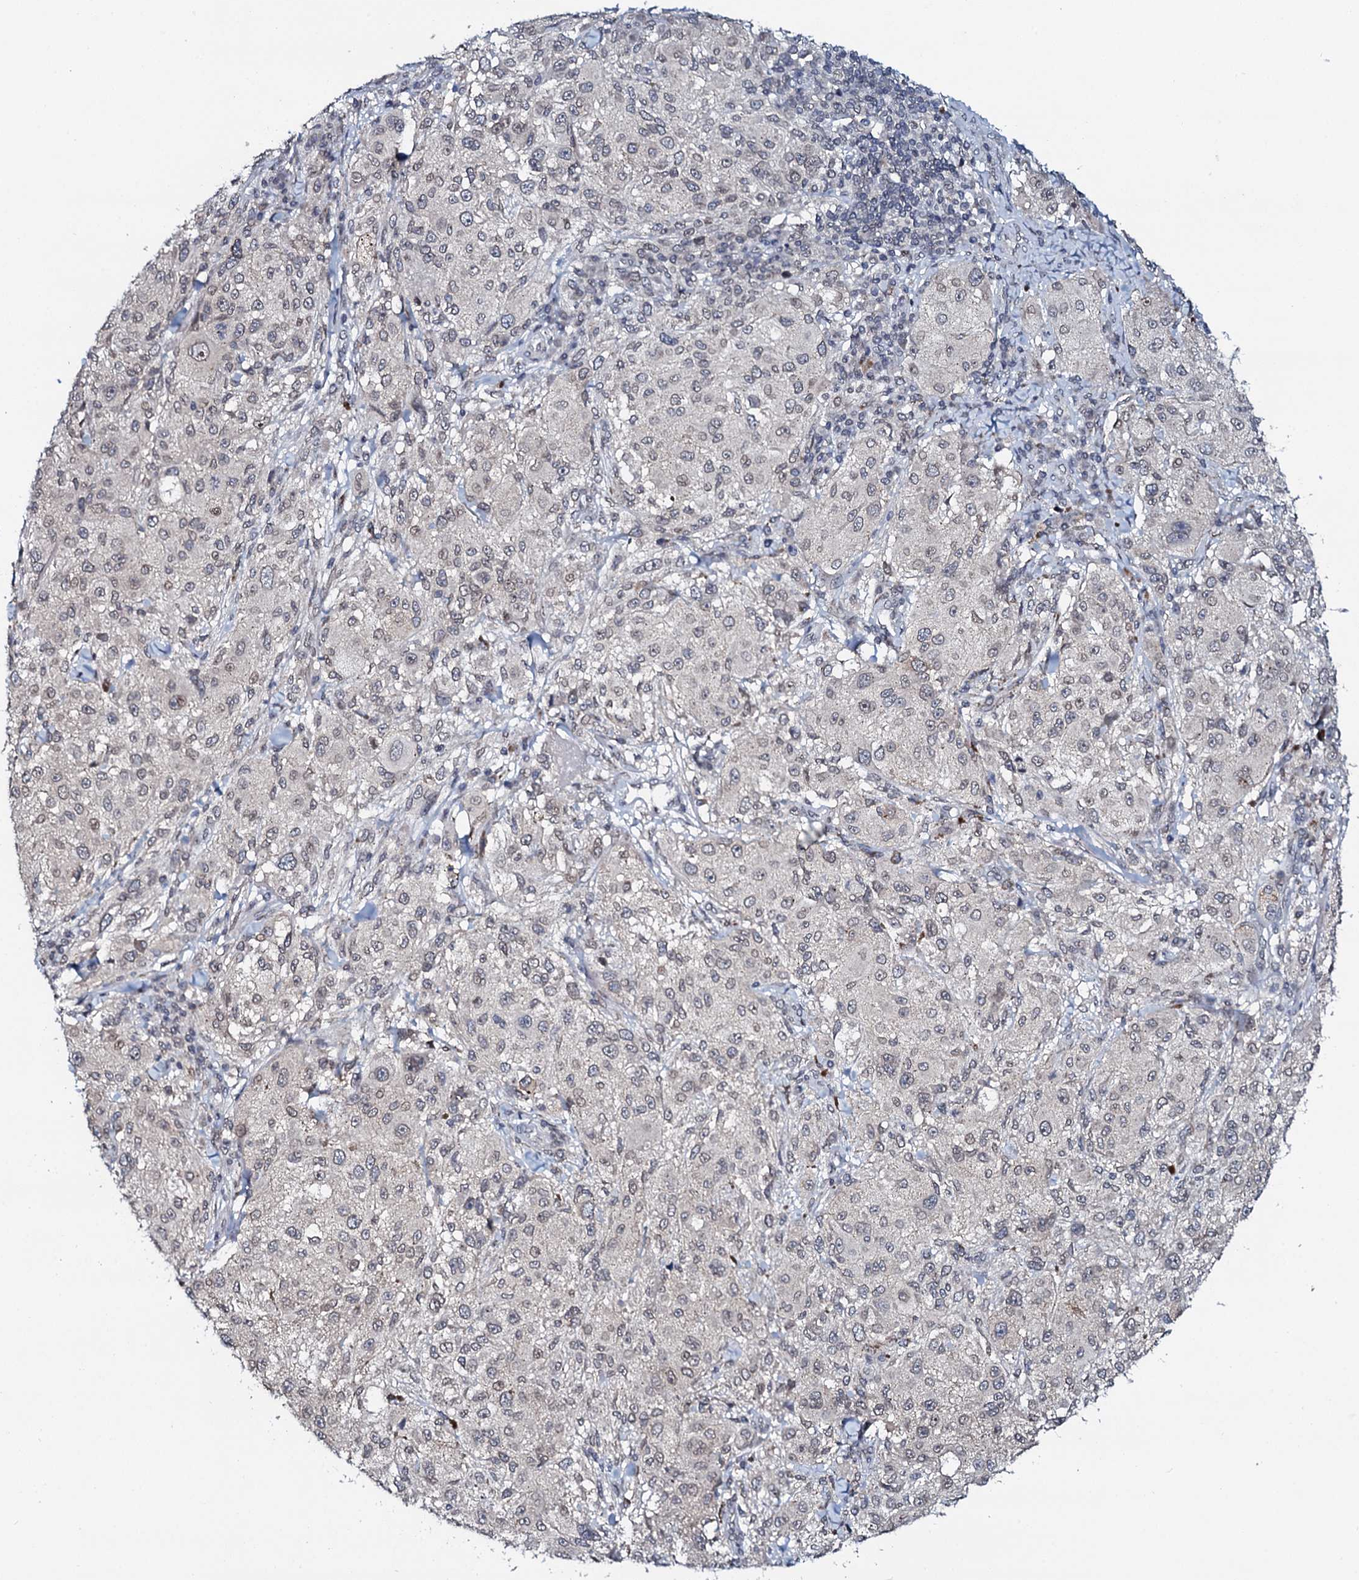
{"staining": {"intensity": "negative", "quantity": "none", "location": "none"}, "tissue": "melanoma", "cell_type": "Tumor cells", "image_type": "cancer", "snomed": [{"axis": "morphology", "description": "Necrosis, NOS"}, {"axis": "morphology", "description": "Malignant melanoma, NOS"}, {"axis": "topography", "description": "Skin"}], "caption": "IHC of human malignant melanoma displays no staining in tumor cells. The staining was performed using DAB (3,3'-diaminobenzidine) to visualize the protein expression in brown, while the nuclei were stained in blue with hematoxylin (Magnification: 20x).", "gene": "SNTA1", "patient": {"sex": "female", "age": 87}}